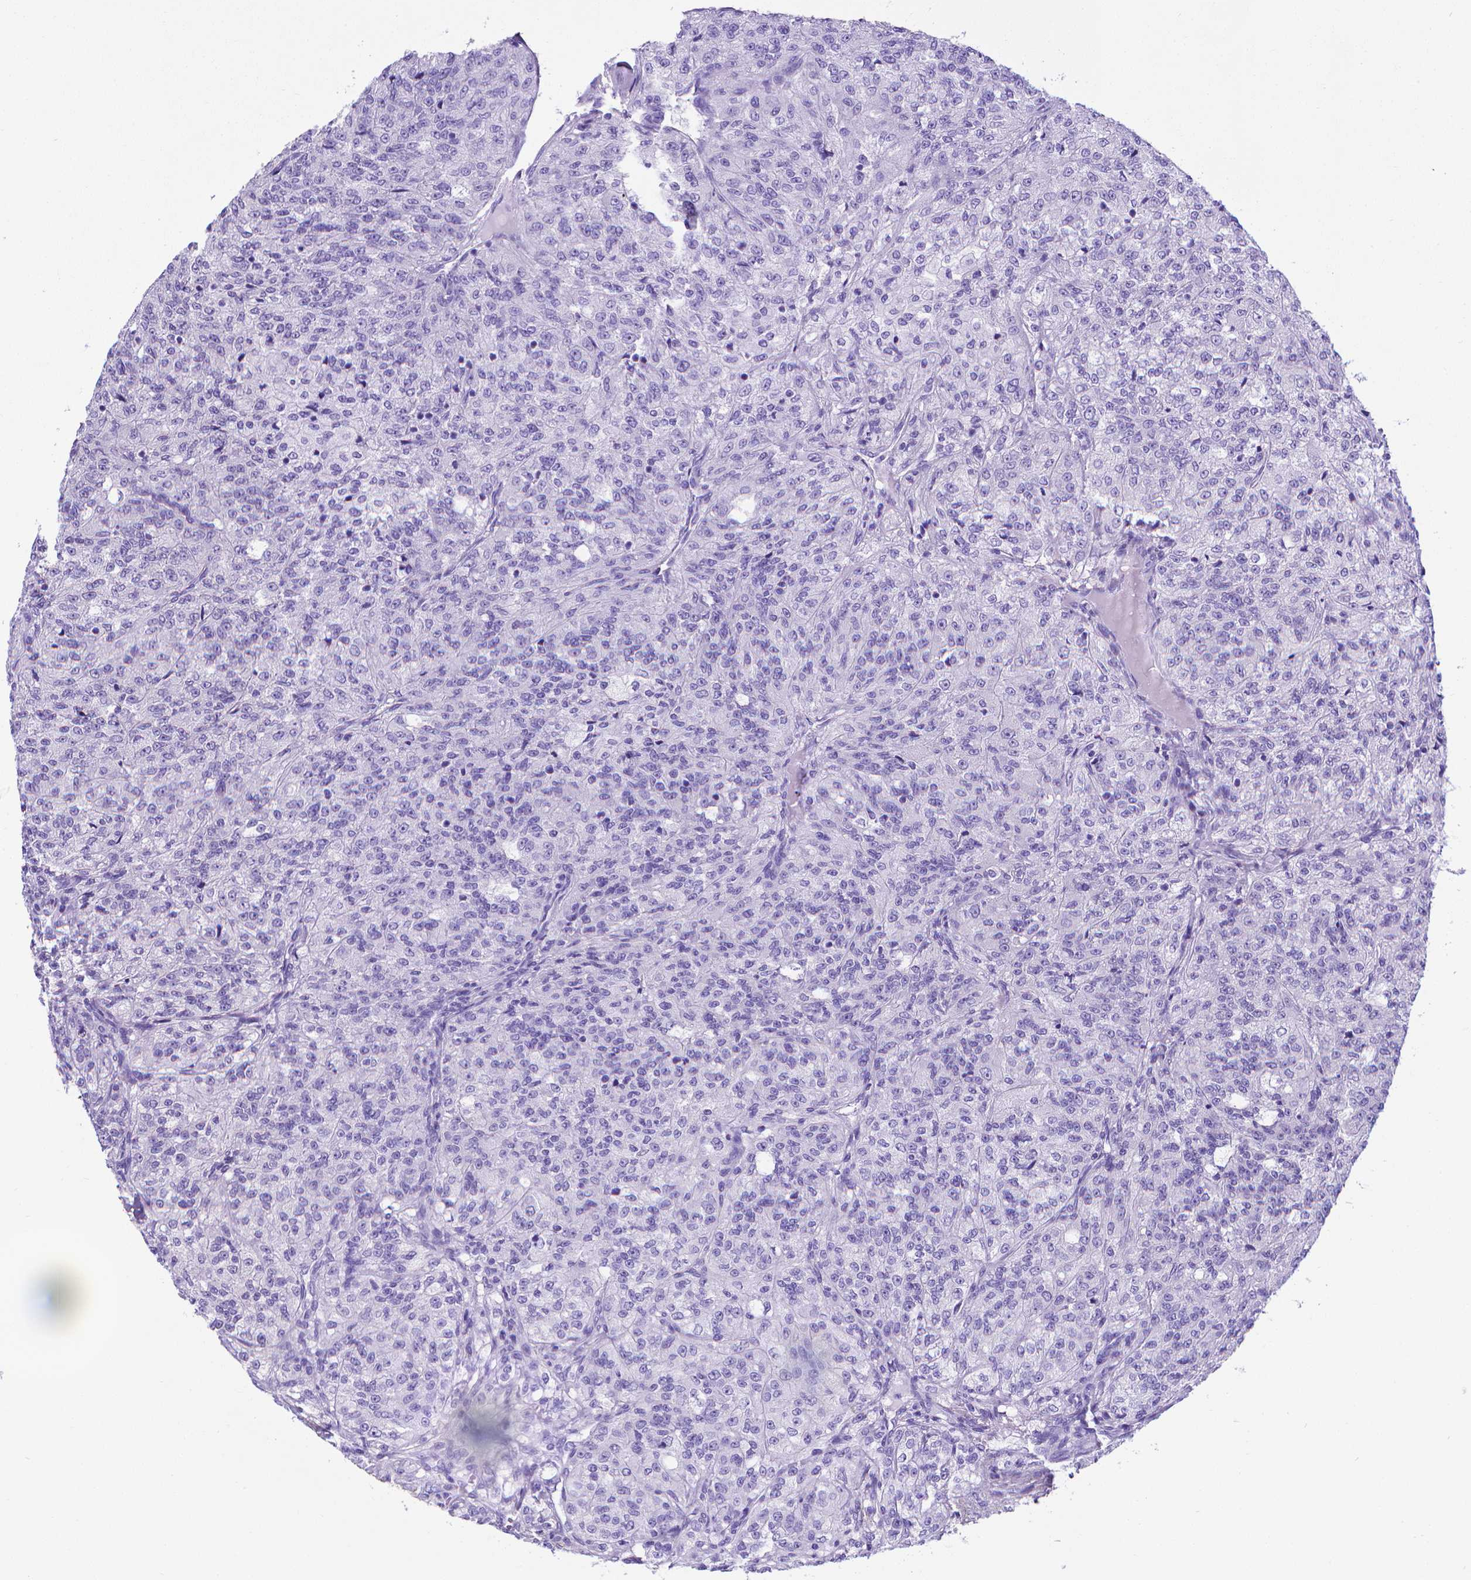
{"staining": {"intensity": "negative", "quantity": "none", "location": "none"}, "tissue": "renal cancer", "cell_type": "Tumor cells", "image_type": "cancer", "snomed": [{"axis": "morphology", "description": "Adenocarcinoma, NOS"}, {"axis": "topography", "description": "Kidney"}], "caption": "DAB (3,3'-diaminobenzidine) immunohistochemical staining of renal cancer displays no significant expression in tumor cells.", "gene": "MFAP2", "patient": {"sex": "female", "age": 63}}